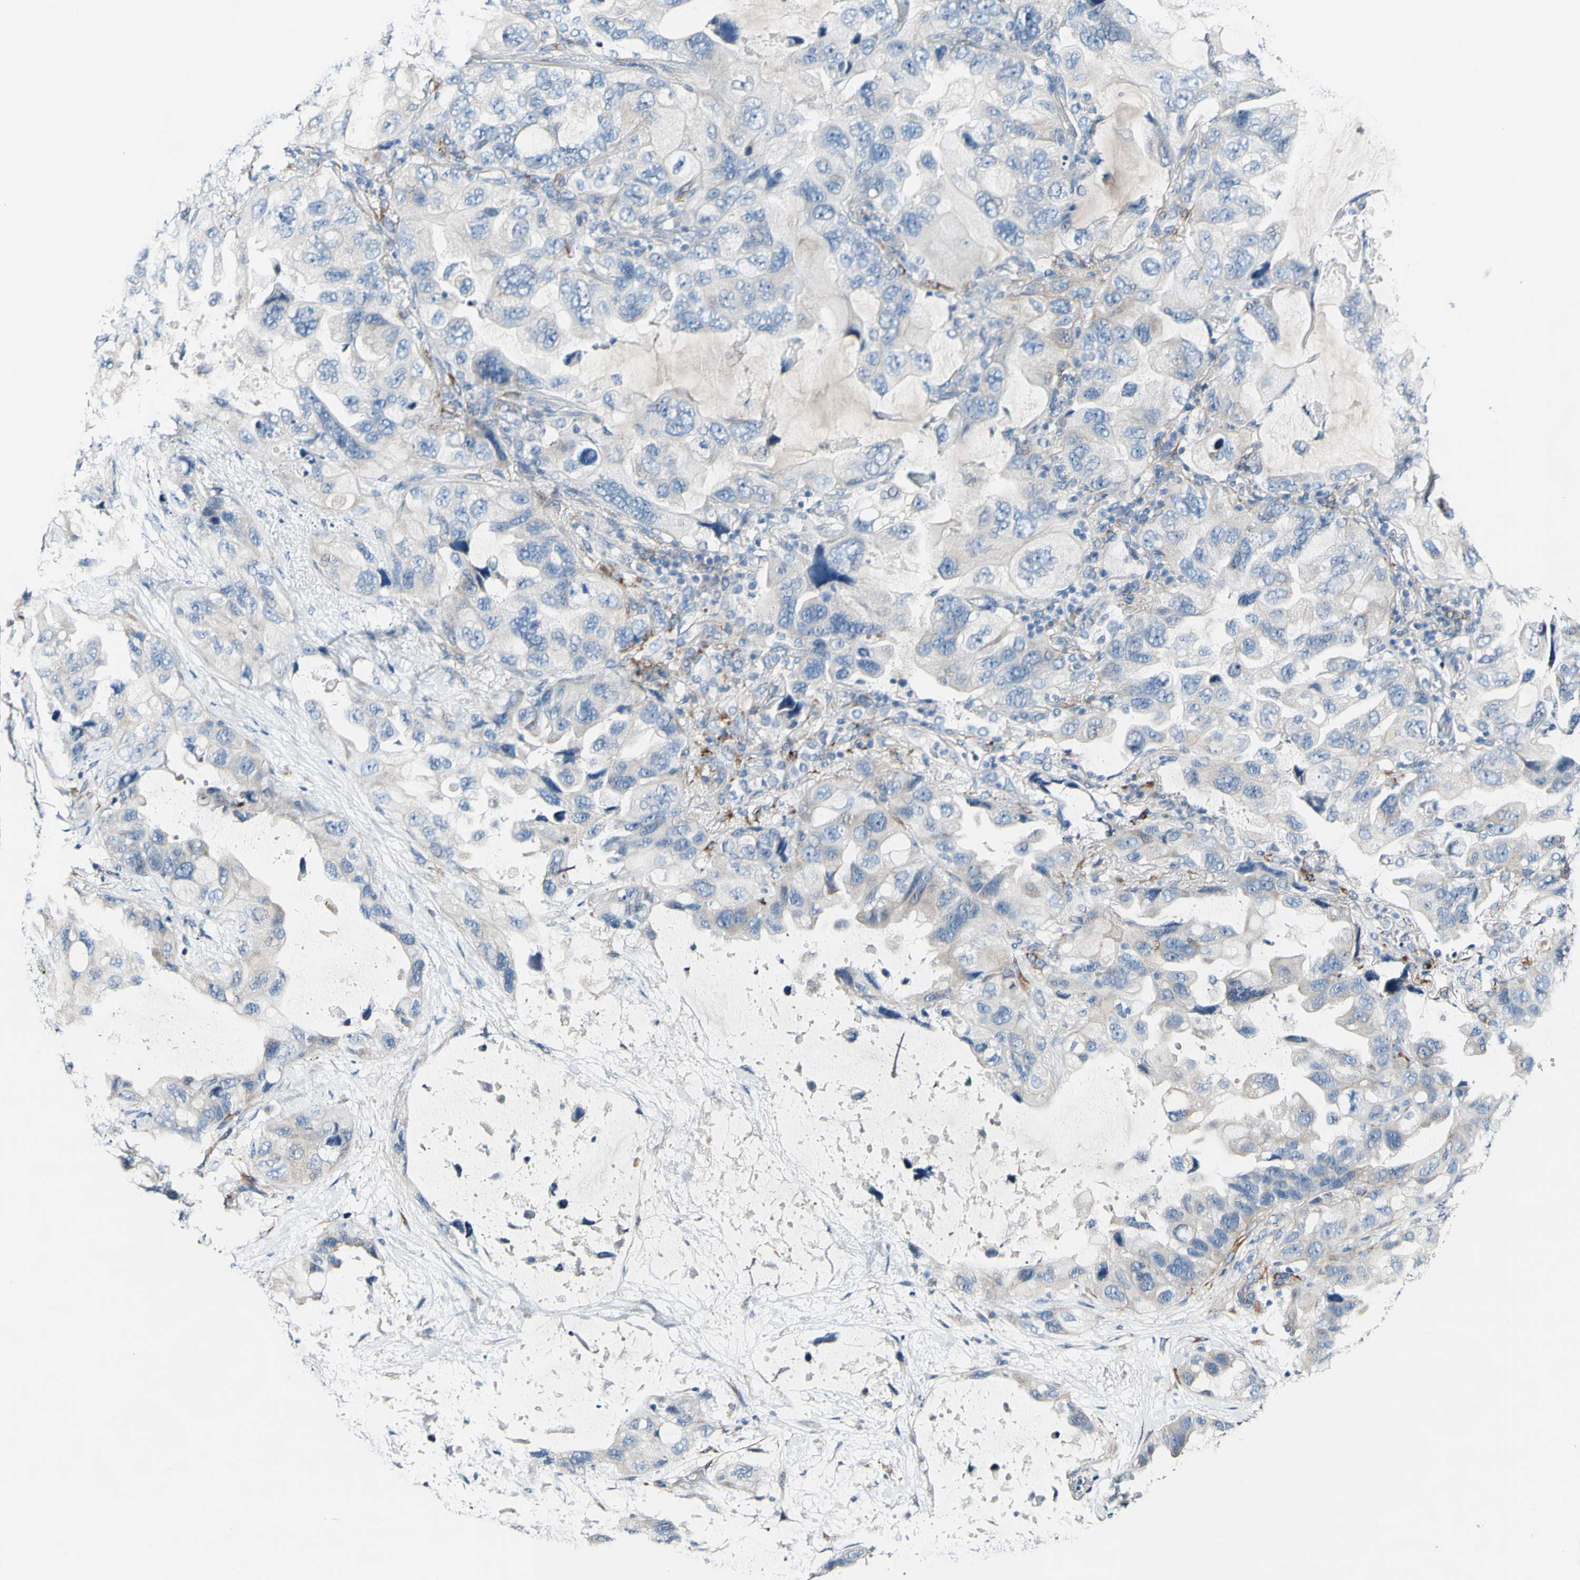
{"staining": {"intensity": "negative", "quantity": "none", "location": "none"}, "tissue": "lung cancer", "cell_type": "Tumor cells", "image_type": "cancer", "snomed": [{"axis": "morphology", "description": "Squamous cell carcinoma, NOS"}, {"axis": "topography", "description": "Lung"}], "caption": "Tumor cells are negative for brown protein staining in lung squamous cell carcinoma. (DAB (3,3'-diaminobenzidine) IHC with hematoxylin counter stain).", "gene": "COL6A3", "patient": {"sex": "female", "age": 73}}